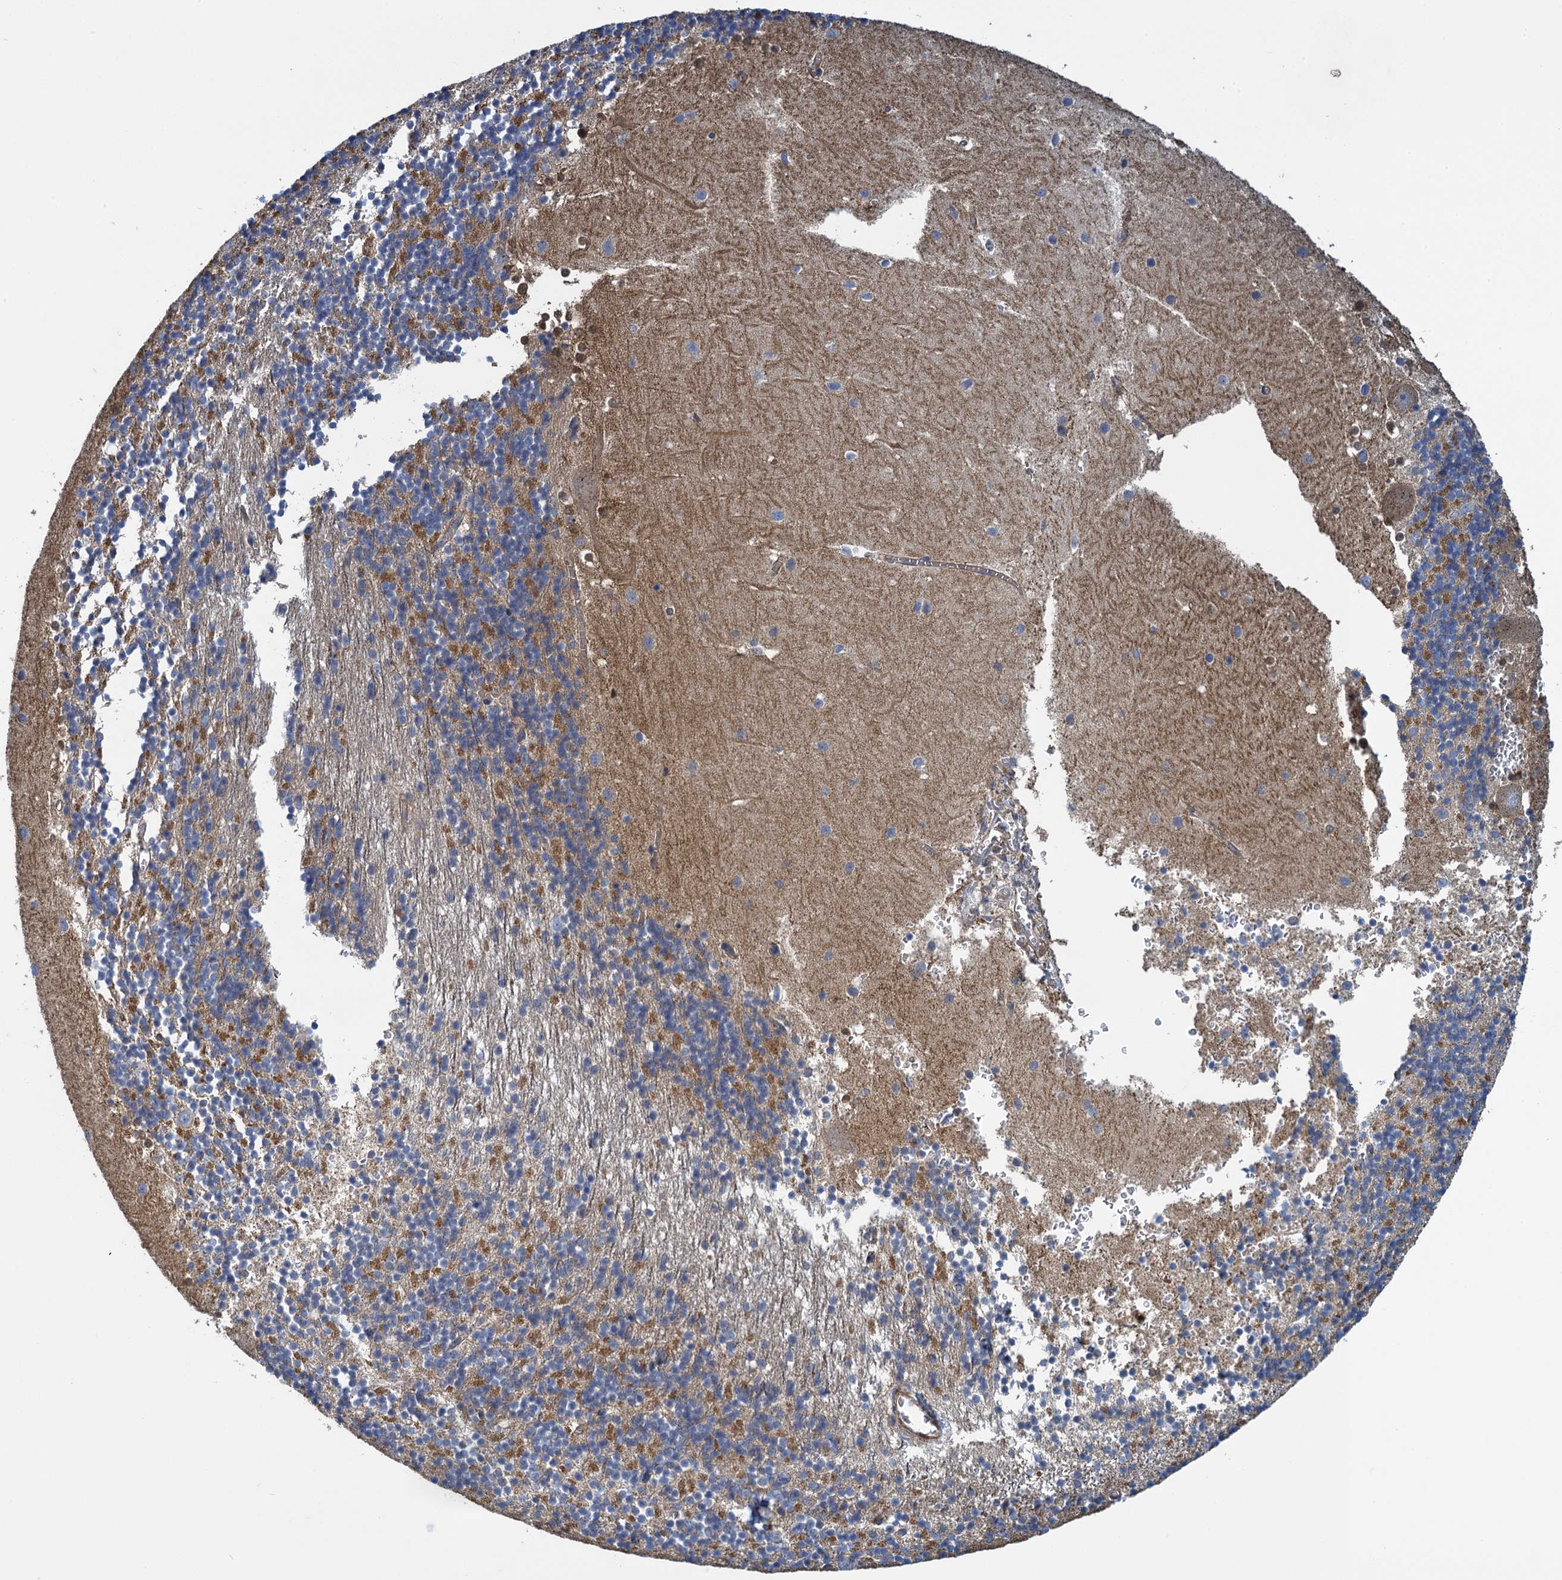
{"staining": {"intensity": "moderate", "quantity": "<25%", "location": "cytoplasmic/membranous"}, "tissue": "cerebellum", "cell_type": "Cells in granular layer", "image_type": "normal", "snomed": [{"axis": "morphology", "description": "Normal tissue, NOS"}, {"axis": "topography", "description": "Cerebellum"}], "caption": "High-power microscopy captured an immunohistochemistry (IHC) micrograph of unremarkable cerebellum, revealing moderate cytoplasmic/membranous expression in about <25% of cells in granular layer.", "gene": "PROSER2", "patient": {"sex": "male", "age": 54}}